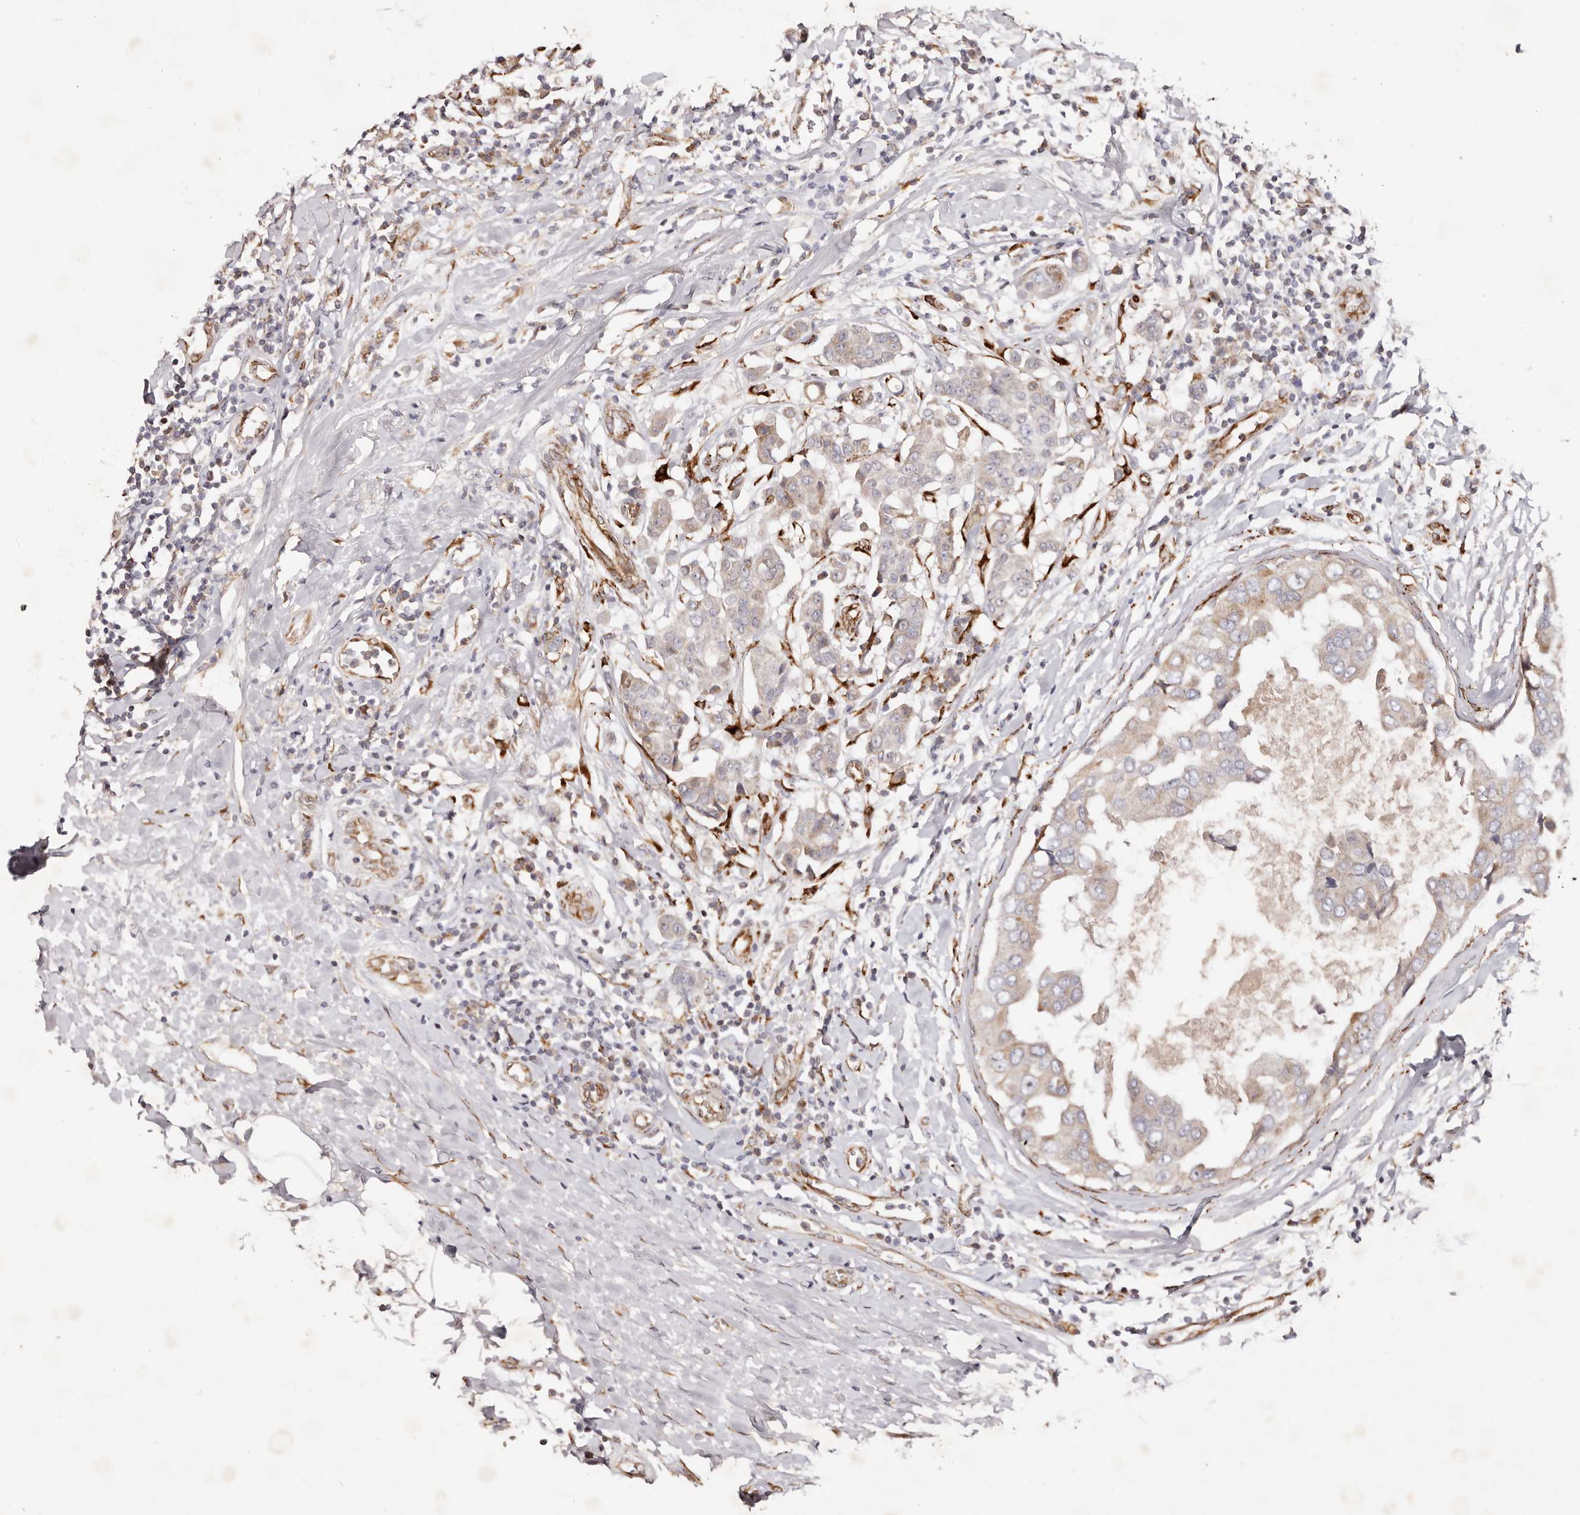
{"staining": {"intensity": "weak", "quantity": "<25%", "location": "cytoplasmic/membranous"}, "tissue": "breast cancer", "cell_type": "Tumor cells", "image_type": "cancer", "snomed": [{"axis": "morphology", "description": "Duct carcinoma"}, {"axis": "topography", "description": "Breast"}], "caption": "Tumor cells show no significant protein expression in breast cancer (intraductal carcinoma). The staining was performed using DAB to visualize the protein expression in brown, while the nuclei were stained in blue with hematoxylin (Magnification: 20x).", "gene": "SERPINH1", "patient": {"sex": "female", "age": 27}}